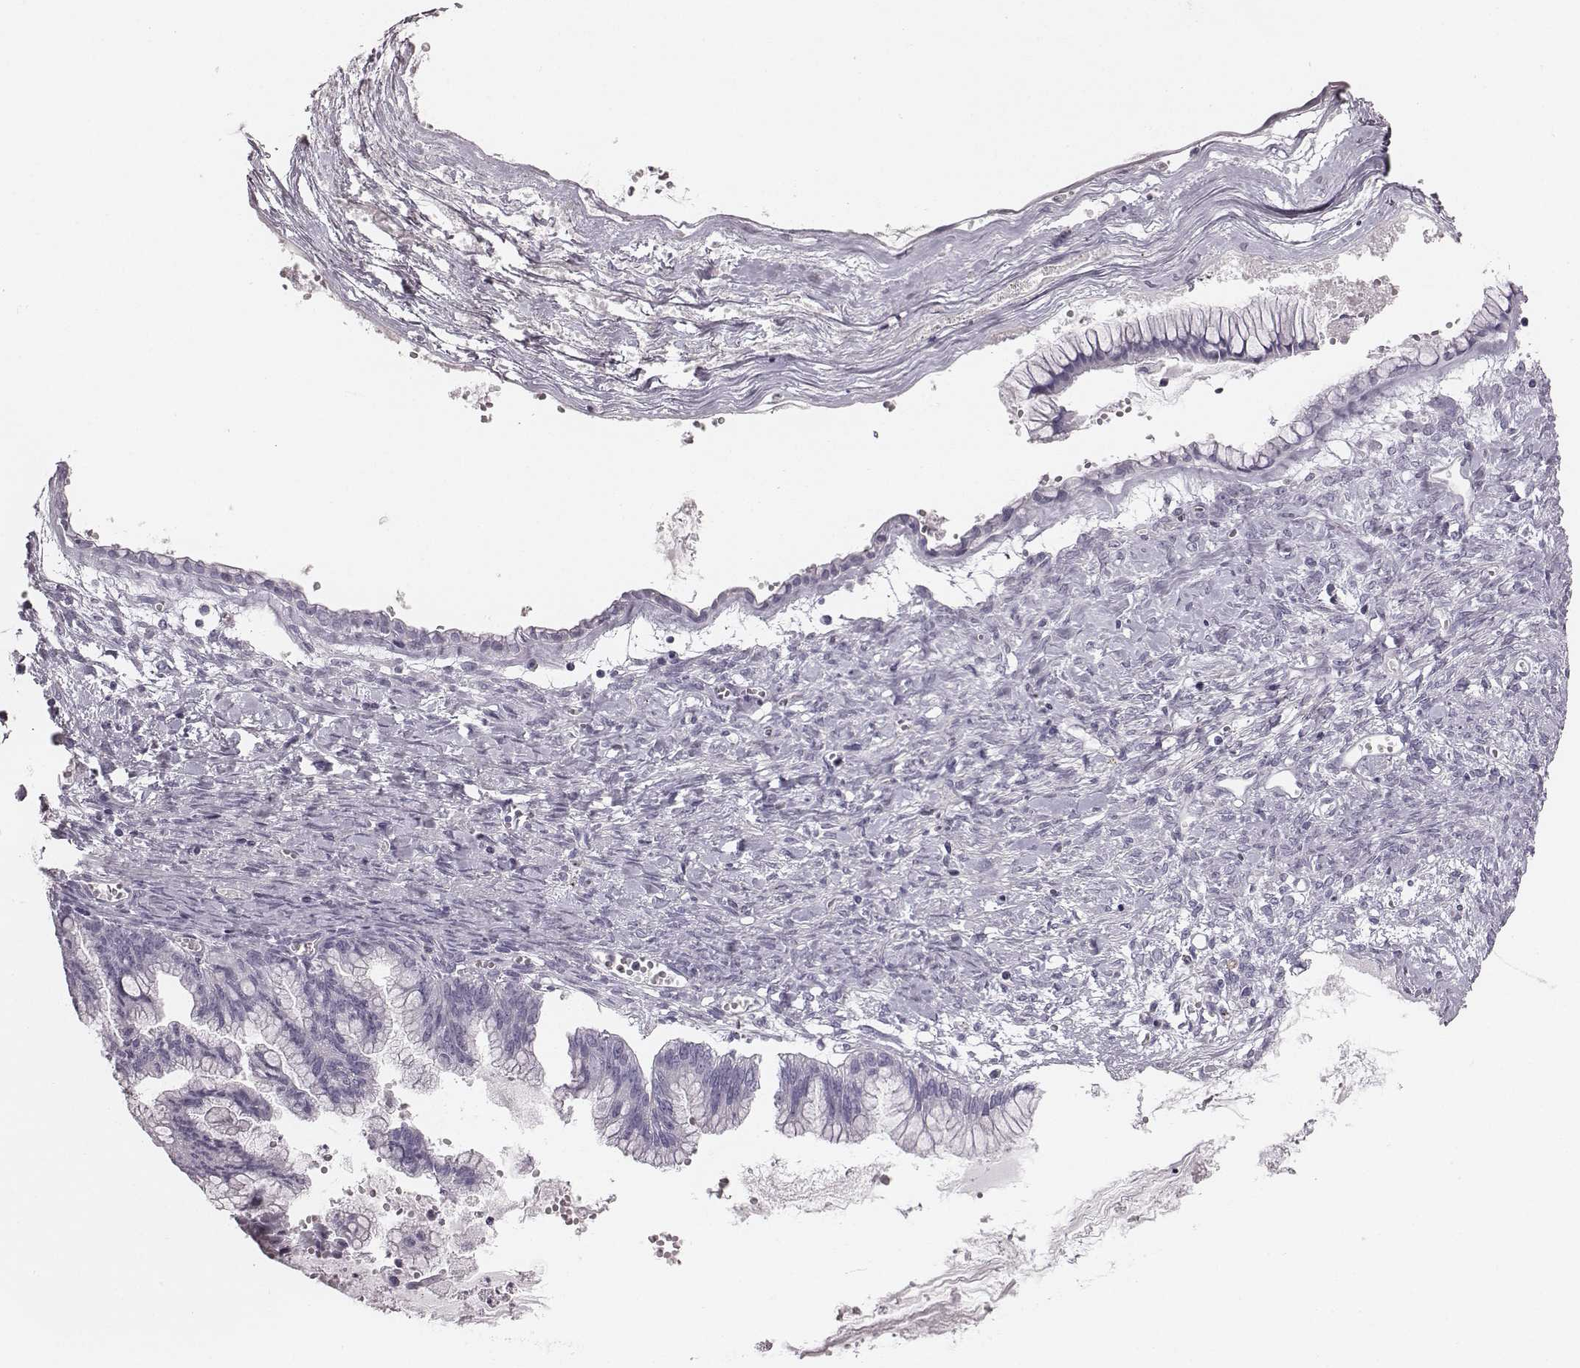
{"staining": {"intensity": "negative", "quantity": "none", "location": "none"}, "tissue": "ovarian cancer", "cell_type": "Tumor cells", "image_type": "cancer", "snomed": [{"axis": "morphology", "description": "Cystadenocarcinoma, mucinous, NOS"}, {"axis": "topography", "description": "Ovary"}], "caption": "Micrograph shows no significant protein staining in tumor cells of ovarian cancer (mucinous cystadenocarcinoma). (DAB immunohistochemistry (IHC) visualized using brightfield microscopy, high magnification).", "gene": "CRISP1", "patient": {"sex": "female", "age": 67}}